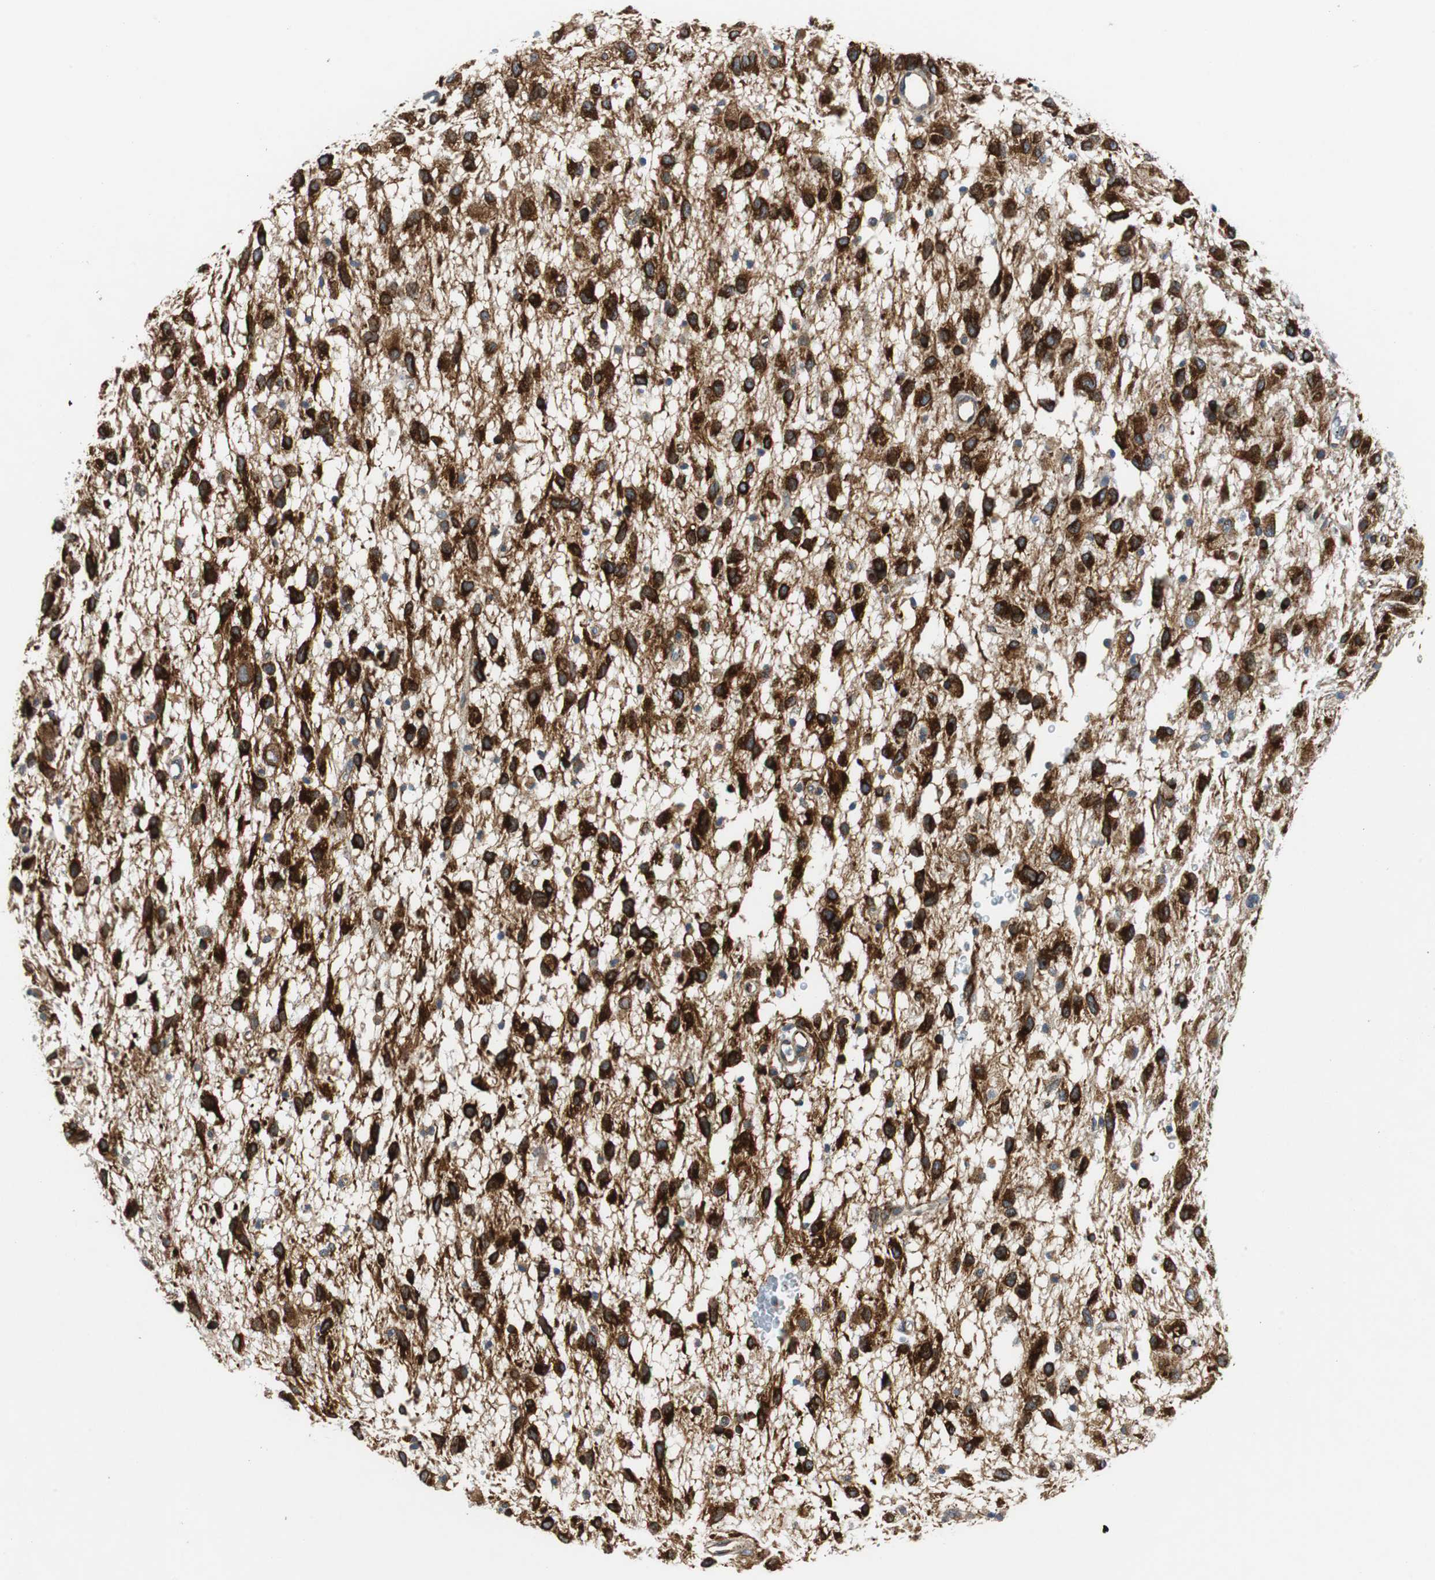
{"staining": {"intensity": "strong", "quantity": ">75%", "location": "cytoplasmic/membranous"}, "tissue": "glioma", "cell_type": "Tumor cells", "image_type": "cancer", "snomed": [{"axis": "morphology", "description": "Glioma, malignant, Low grade"}, {"axis": "topography", "description": "Brain"}], "caption": "Strong cytoplasmic/membranous protein positivity is appreciated in about >75% of tumor cells in malignant glioma (low-grade). (DAB = brown stain, brightfield microscopy at high magnification).", "gene": "ISCU", "patient": {"sex": "male", "age": 77}}